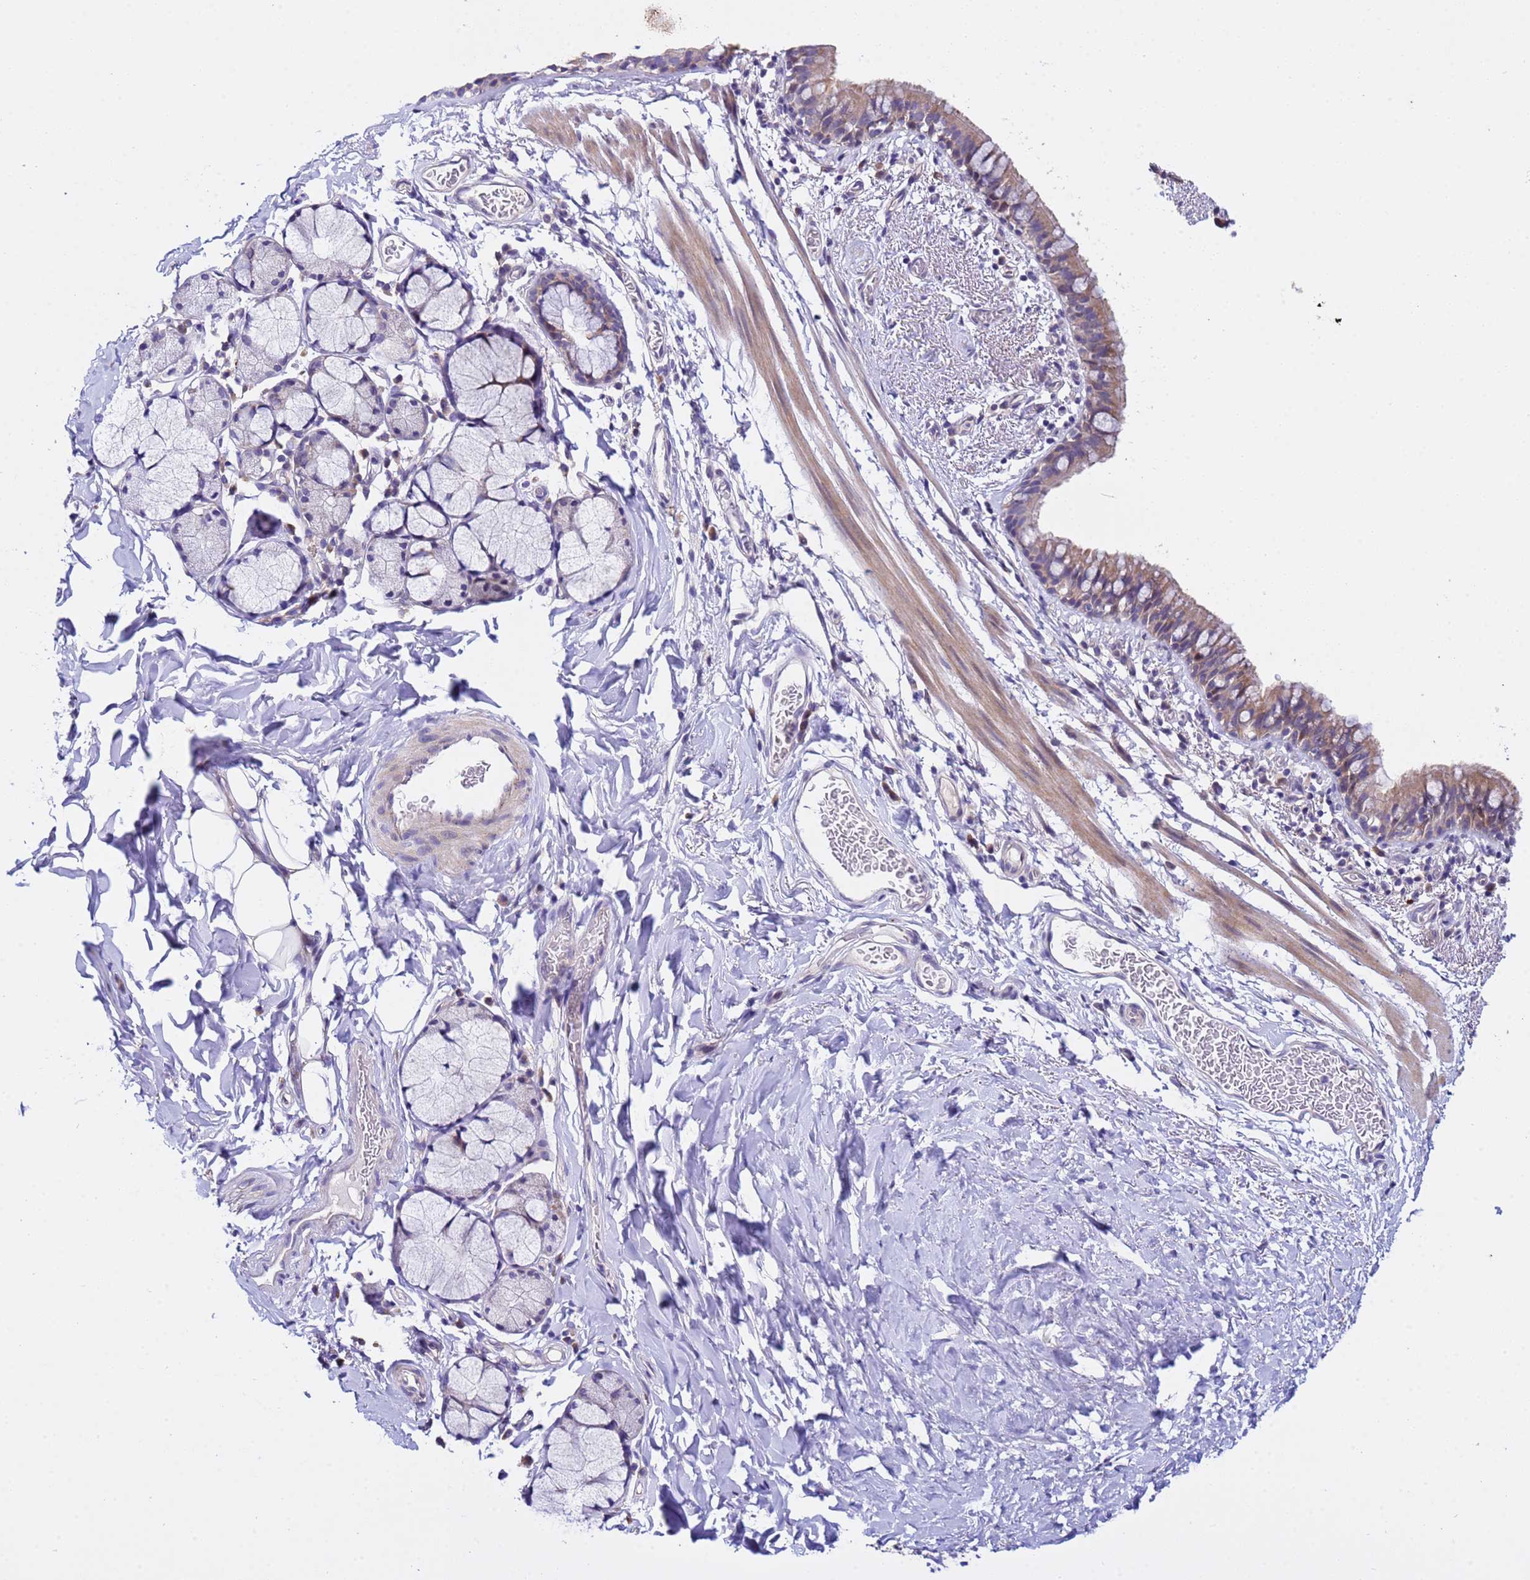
{"staining": {"intensity": "weak", "quantity": ">75%", "location": "cytoplasmic/membranous"}, "tissue": "bronchus", "cell_type": "Respiratory epithelial cells", "image_type": "normal", "snomed": [{"axis": "morphology", "description": "Normal tissue, NOS"}, {"axis": "topography", "description": "Cartilage tissue"}, {"axis": "topography", "description": "Bronchus"}], "caption": "An IHC micrograph of normal tissue is shown. Protein staining in brown shows weak cytoplasmic/membranous positivity in bronchus within respiratory epithelial cells.", "gene": "IGSF11", "patient": {"sex": "female", "age": 36}}